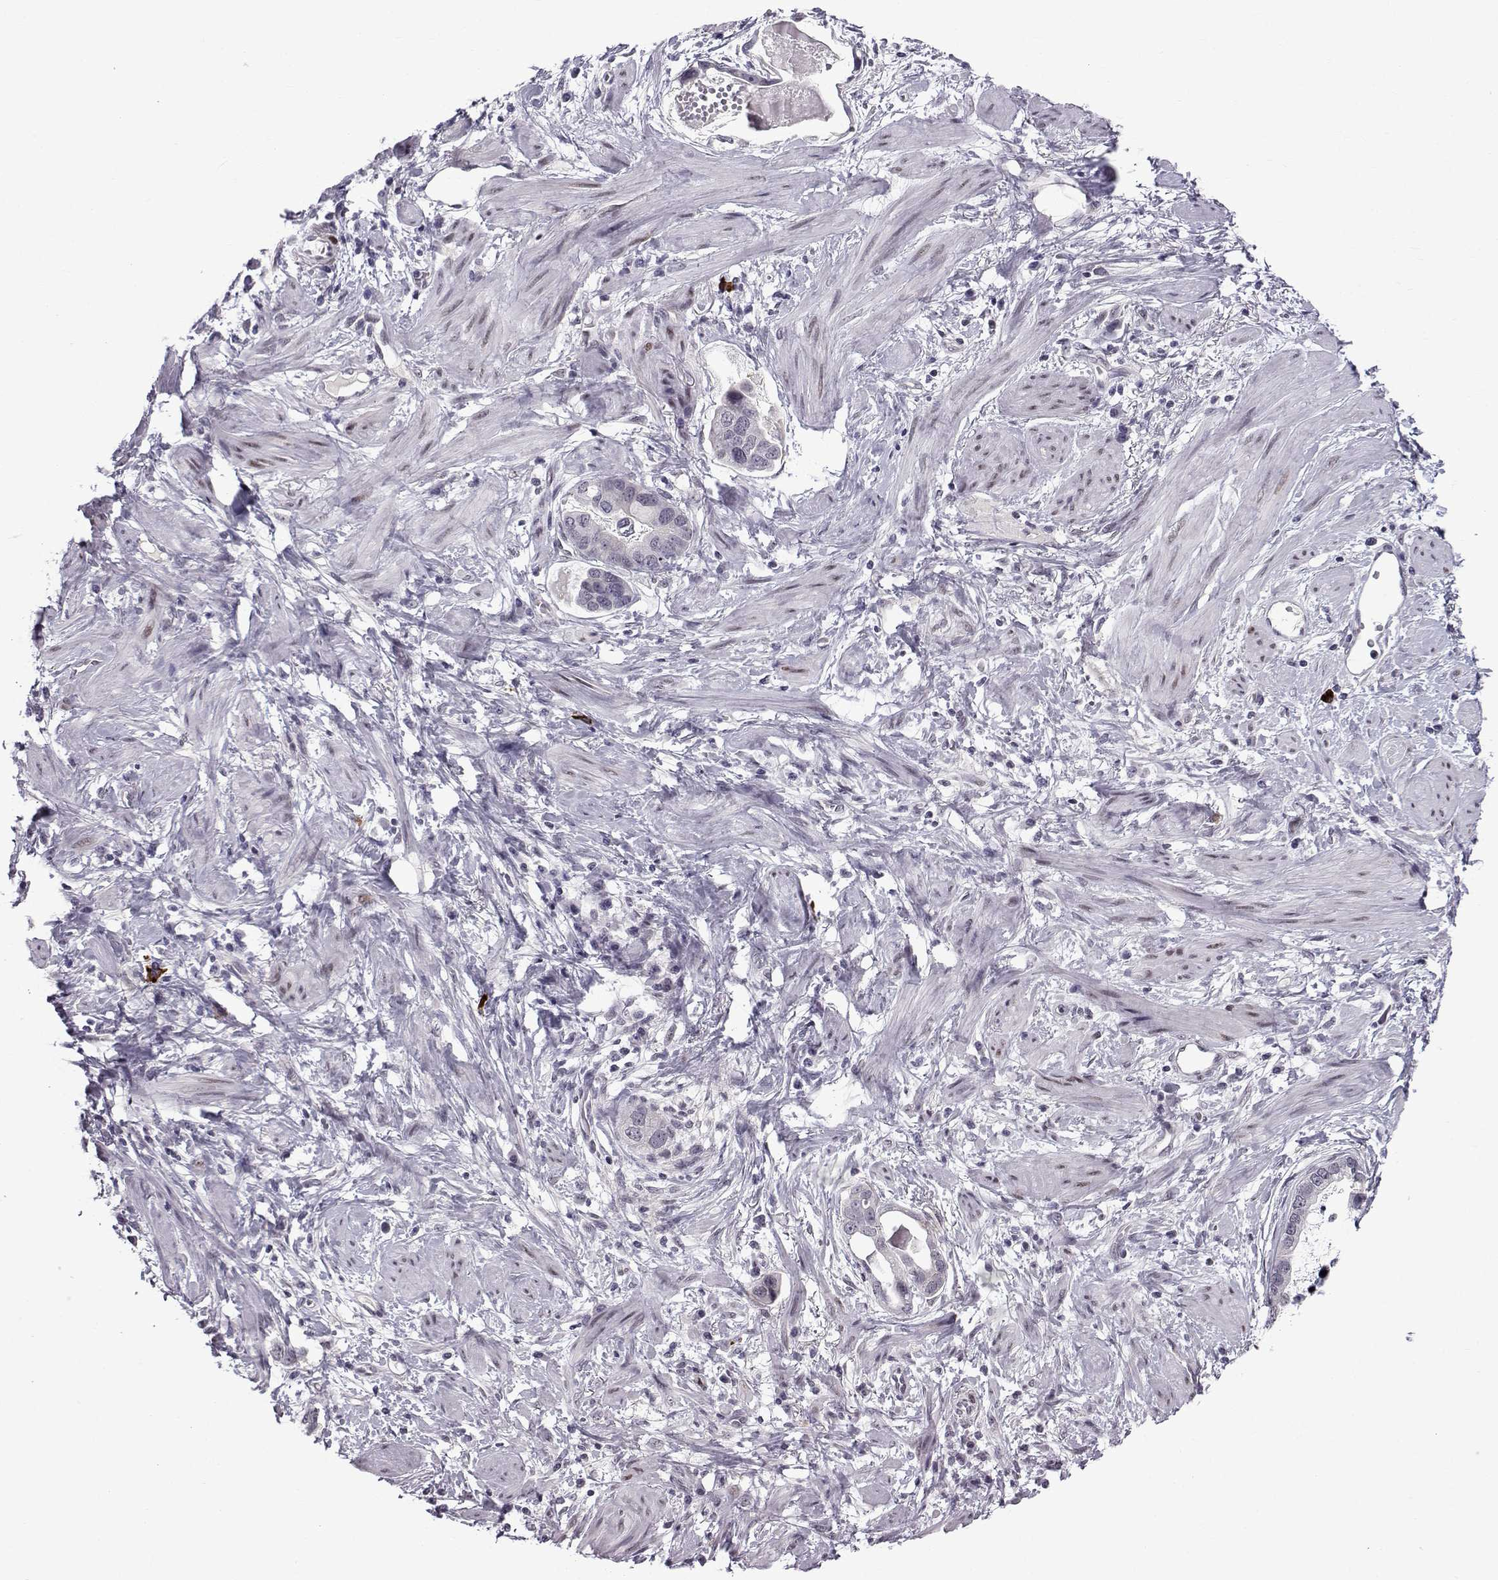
{"staining": {"intensity": "negative", "quantity": "none", "location": "none"}, "tissue": "stomach cancer", "cell_type": "Tumor cells", "image_type": "cancer", "snomed": [{"axis": "morphology", "description": "Adenocarcinoma, NOS"}, {"axis": "topography", "description": "Stomach, lower"}], "caption": "Immunohistochemistry (IHC) photomicrograph of human stomach cancer stained for a protein (brown), which shows no positivity in tumor cells.", "gene": "RBM24", "patient": {"sex": "female", "age": 93}}